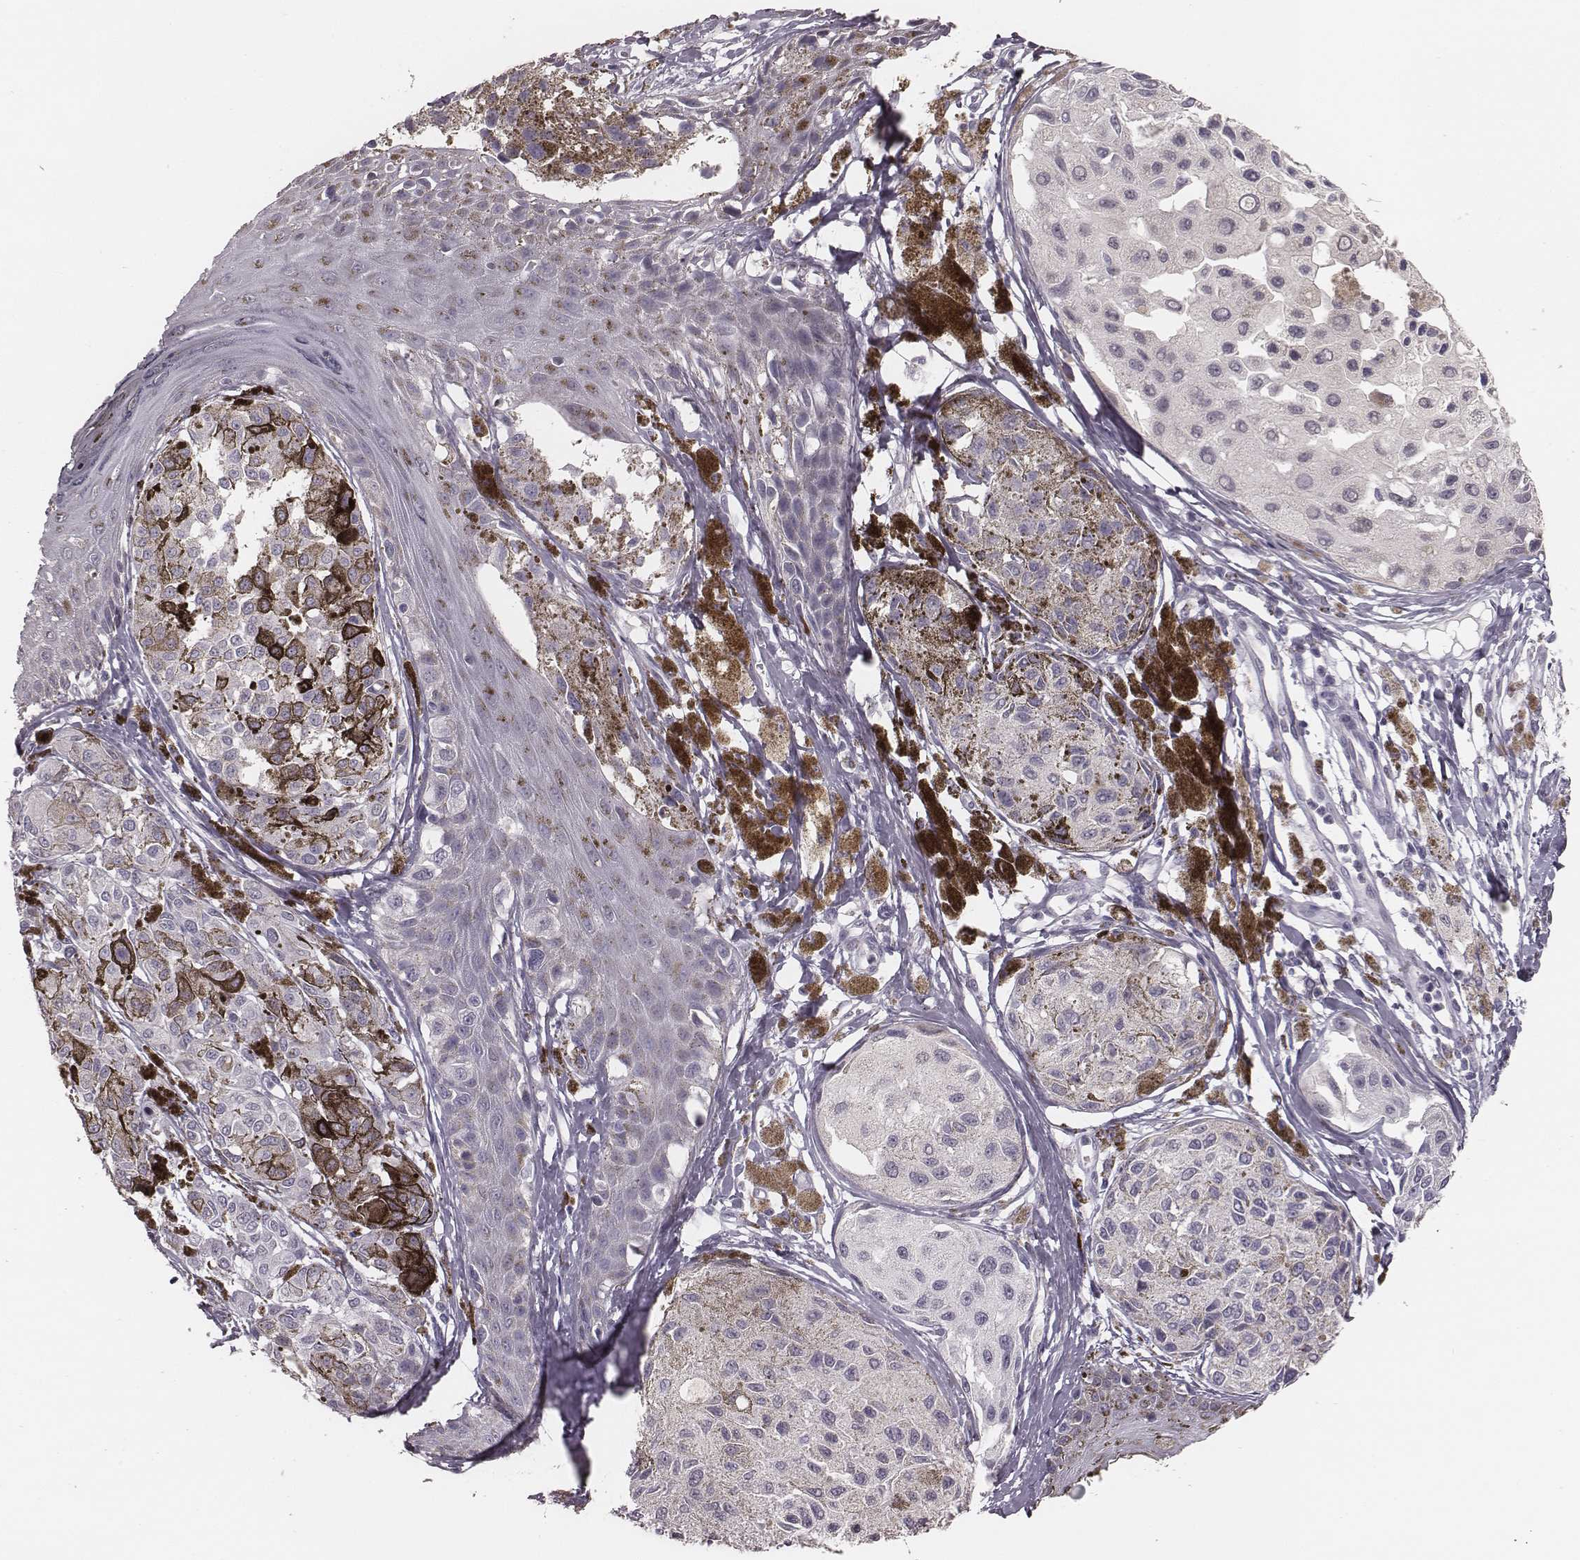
{"staining": {"intensity": "negative", "quantity": "none", "location": "none"}, "tissue": "melanoma", "cell_type": "Tumor cells", "image_type": "cancer", "snomed": [{"axis": "morphology", "description": "Malignant melanoma, NOS"}, {"axis": "topography", "description": "Skin"}], "caption": "IHC histopathology image of malignant melanoma stained for a protein (brown), which shows no expression in tumor cells.", "gene": "CSHL1", "patient": {"sex": "female", "age": 38}}